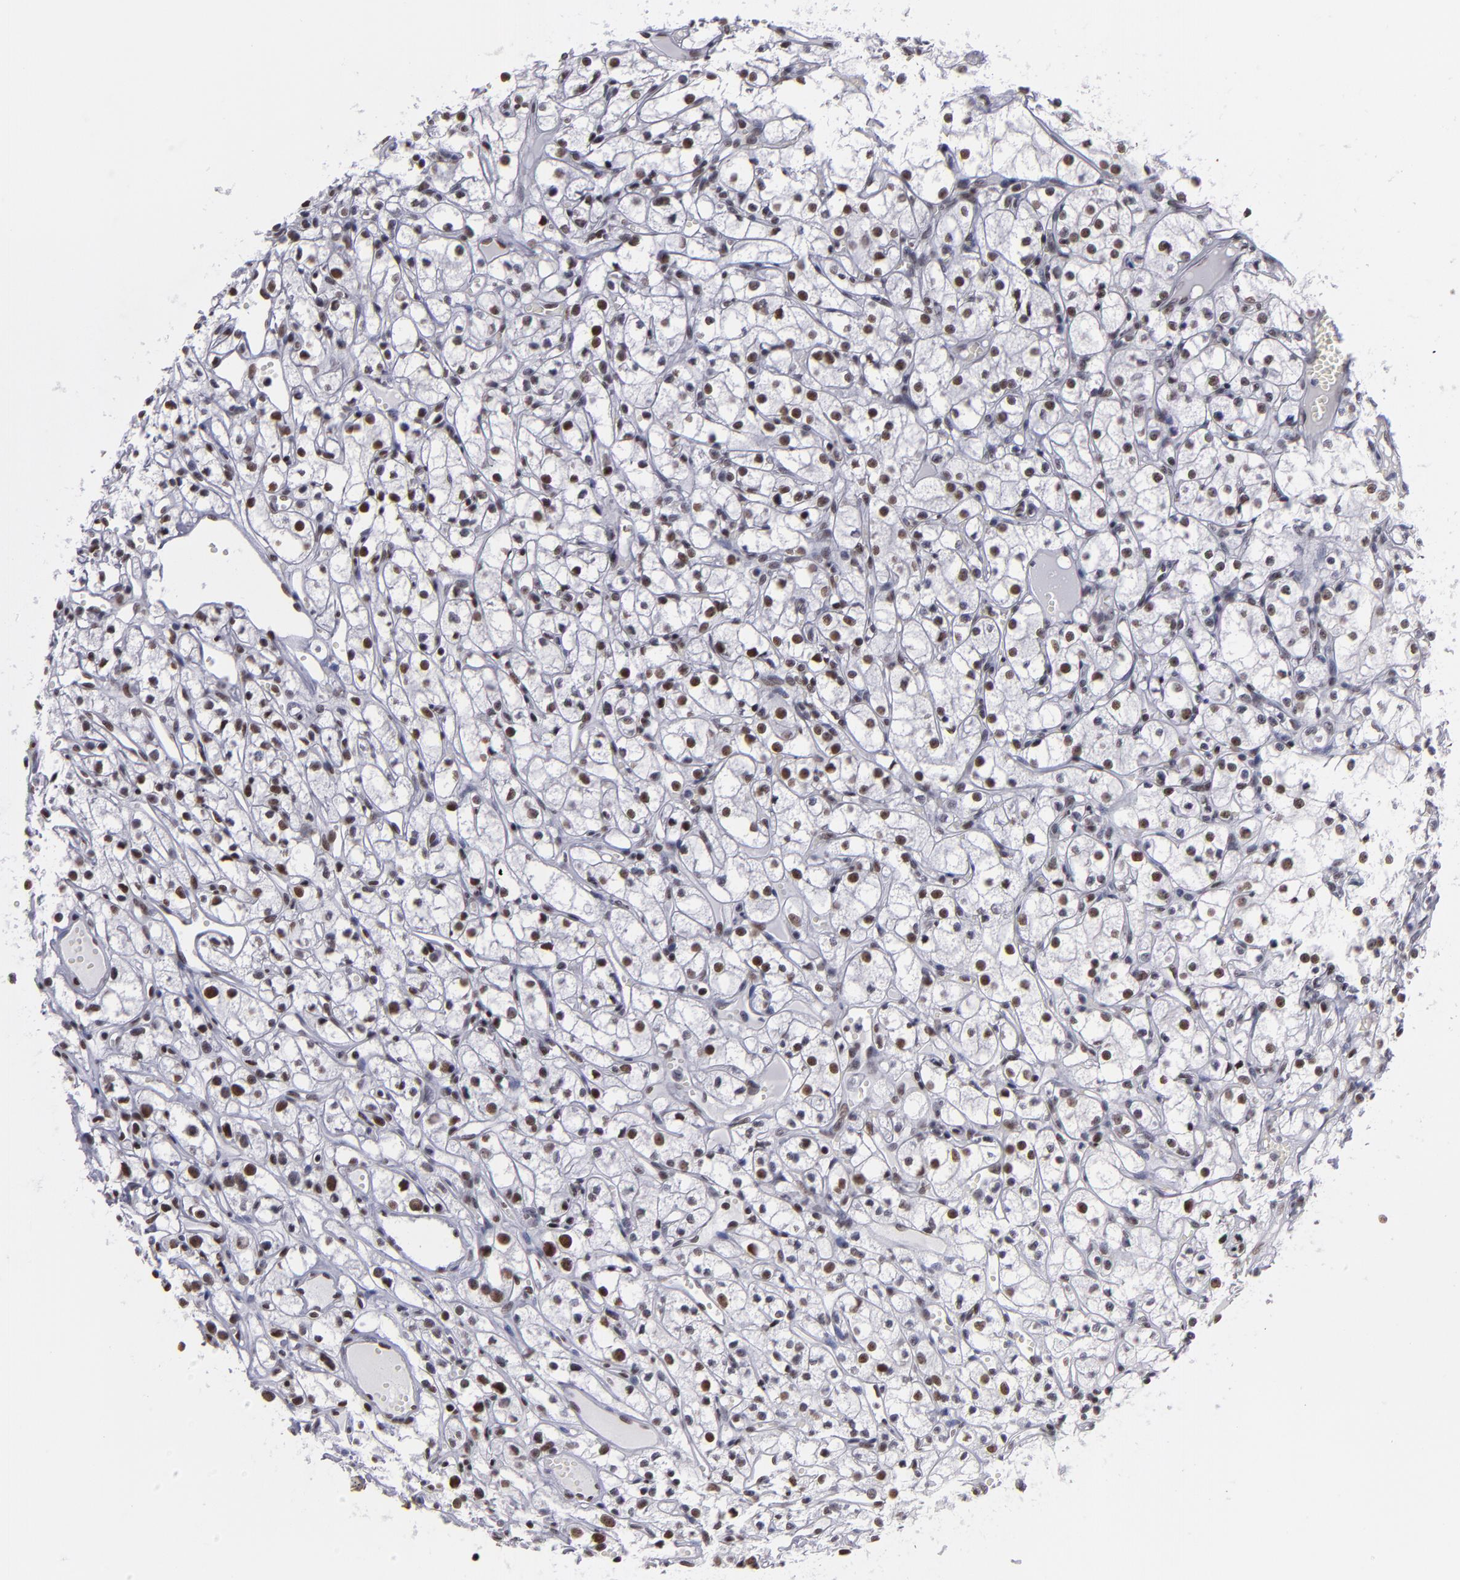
{"staining": {"intensity": "strong", "quantity": "25%-75%", "location": "nuclear"}, "tissue": "renal cancer", "cell_type": "Tumor cells", "image_type": "cancer", "snomed": [{"axis": "morphology", "description": "Adenocarcinoma, NOS"}, {"axis": "topography", "description": "Kidney"}], "caption": "Adenocarcinoma (renal) tissue exhibits strong nuclear expression in approximately 25%-75% of tumor cells", "gene": "TERF2", "patient": {"sex": "male", "age": 61}}